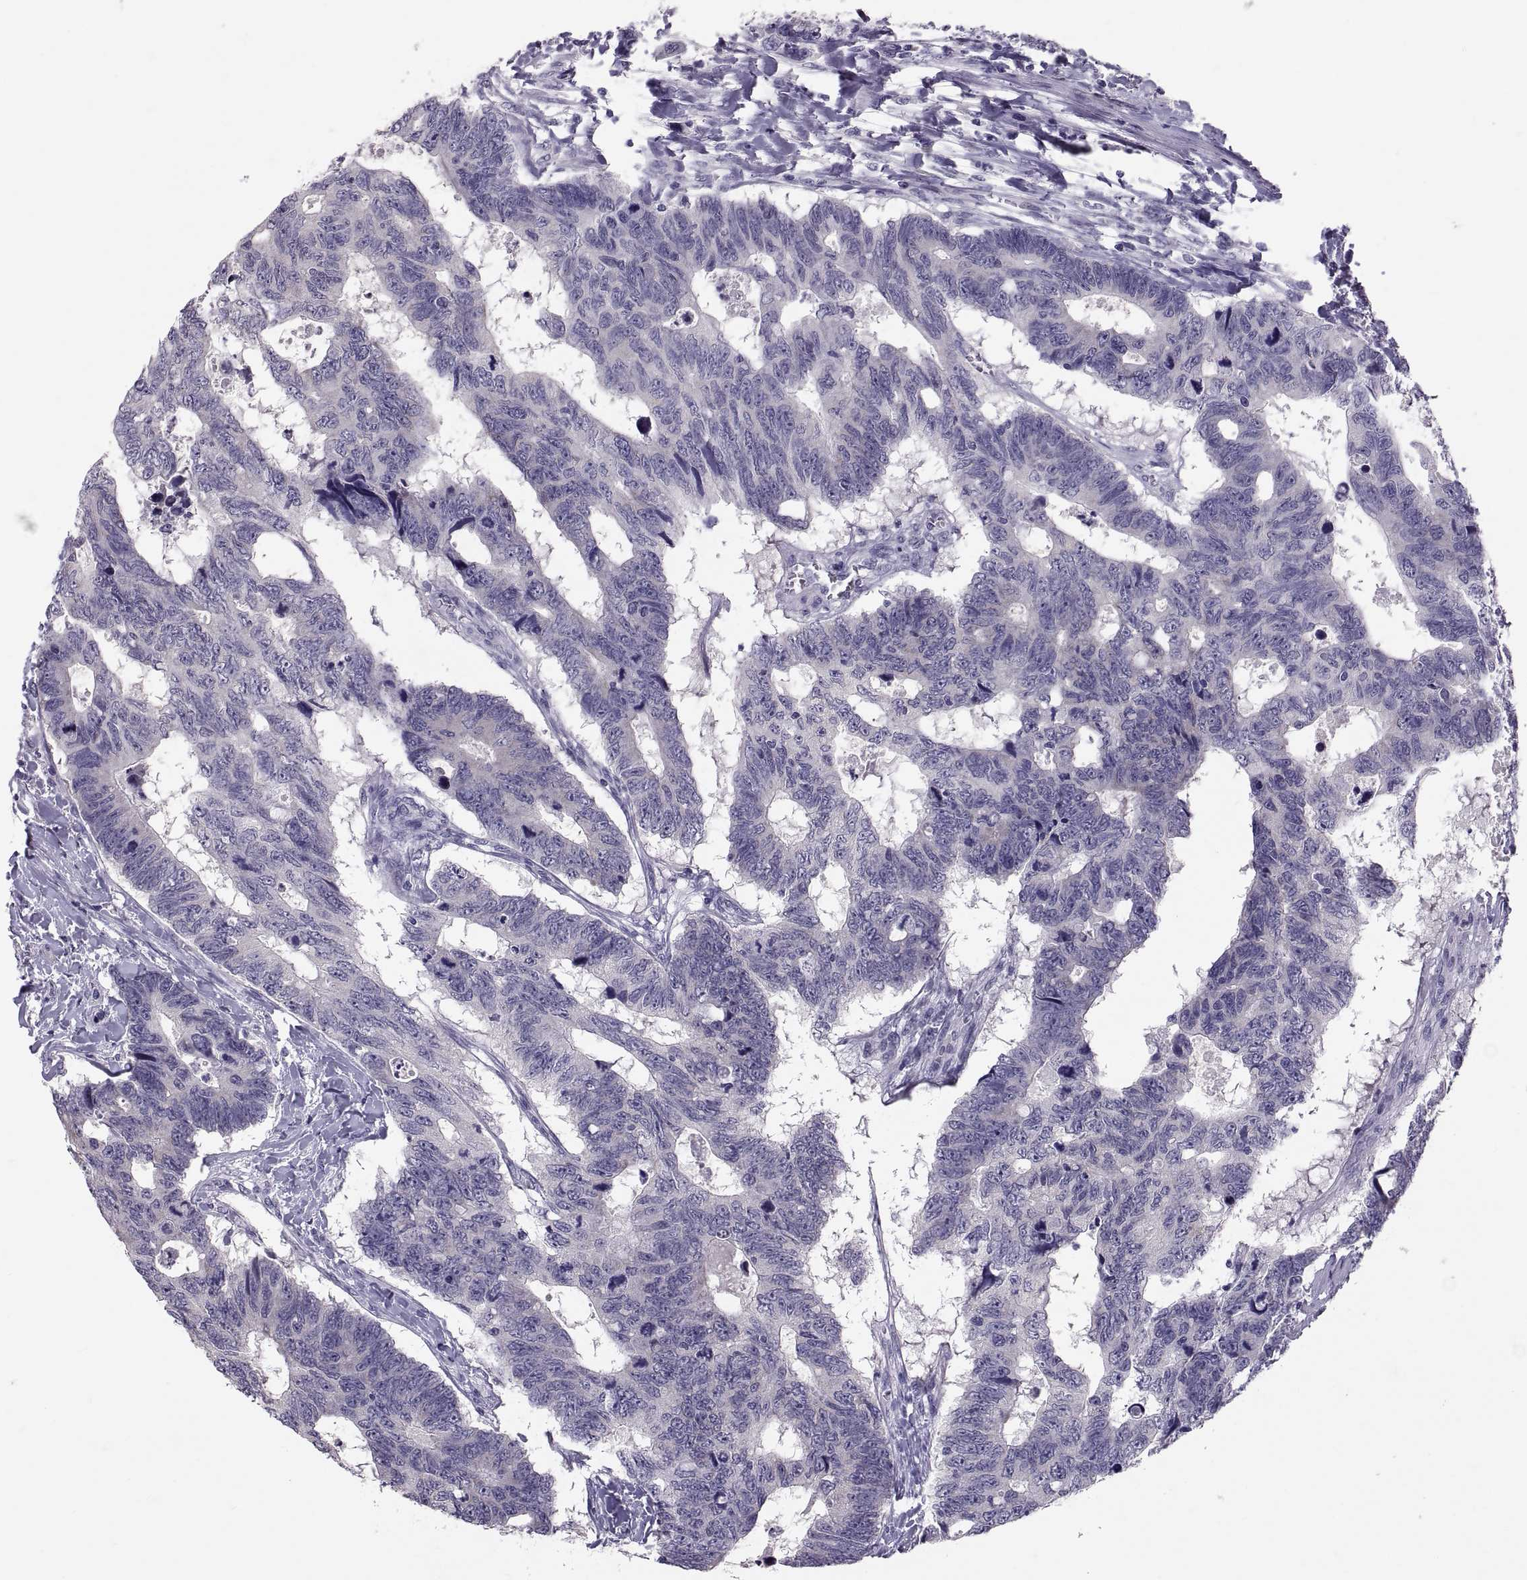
{"staining": {"intensity": "negative", "quantity": "none", "location": "none"}, "tissue": "colorectal cancer", "cell_type": "Tumor cells", "image_type": "cancer", "snomed": [{"axis": "morphology", "description": "Adenocarcinoma, NOS"}, {"axis": "topography", "description": "Colon"}], "caption": "A micrograph of colorectal cancer (adenocarcinoma) stained for a protein shows no brown staining in tumor cells.", "gene": "PTN", "patient": {"sex": "female", "age": 77}}